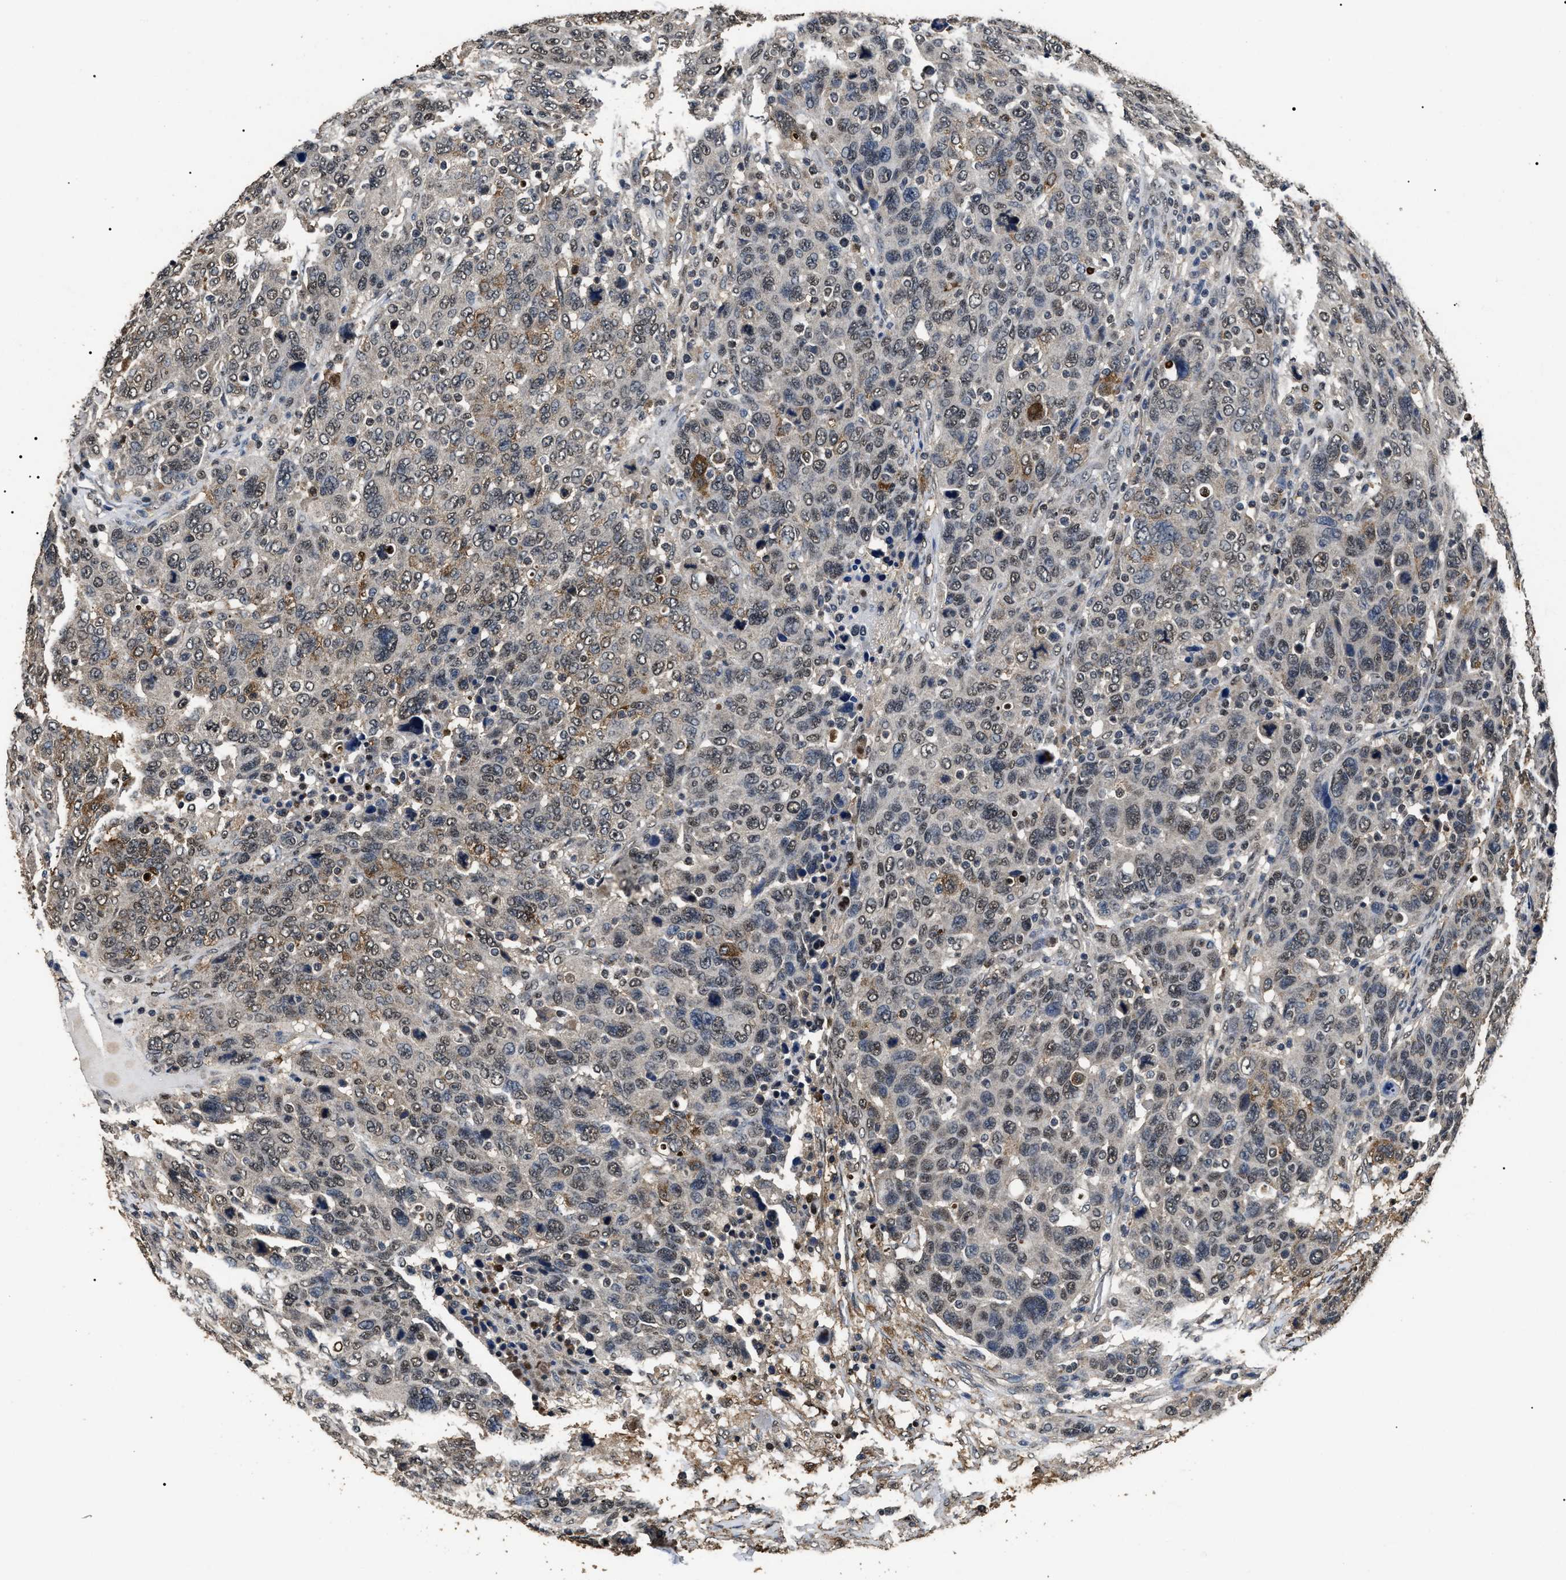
{"staining": {"intensity": "moderate", "quantity": "<25%", "location": "cytoplasmic/membranous,nuclear"}, "tissue": "breast cancer", "cell_type": "Tumor cells", "image_type": "cancer", "snomed": [{"axis": "morphology", "description": "Duct carcinoma"}, {"axis": "topography", "description": "Breast"}], "caption": "Immunohistochemical staining of human infiltrating ductal carcinoma (breast) reveals low levels of moderate cytoplasmic/membranous and nuclear protein expression in approximately <25% of tumor cells. The staining was performed using DAB to visualize the protein expression in brown, while the nuclei were stained in blue with hematoxylin (Magnification: 20x).", "gene": "ANP32E", "patient": {"sex": "female", "age": 37}}